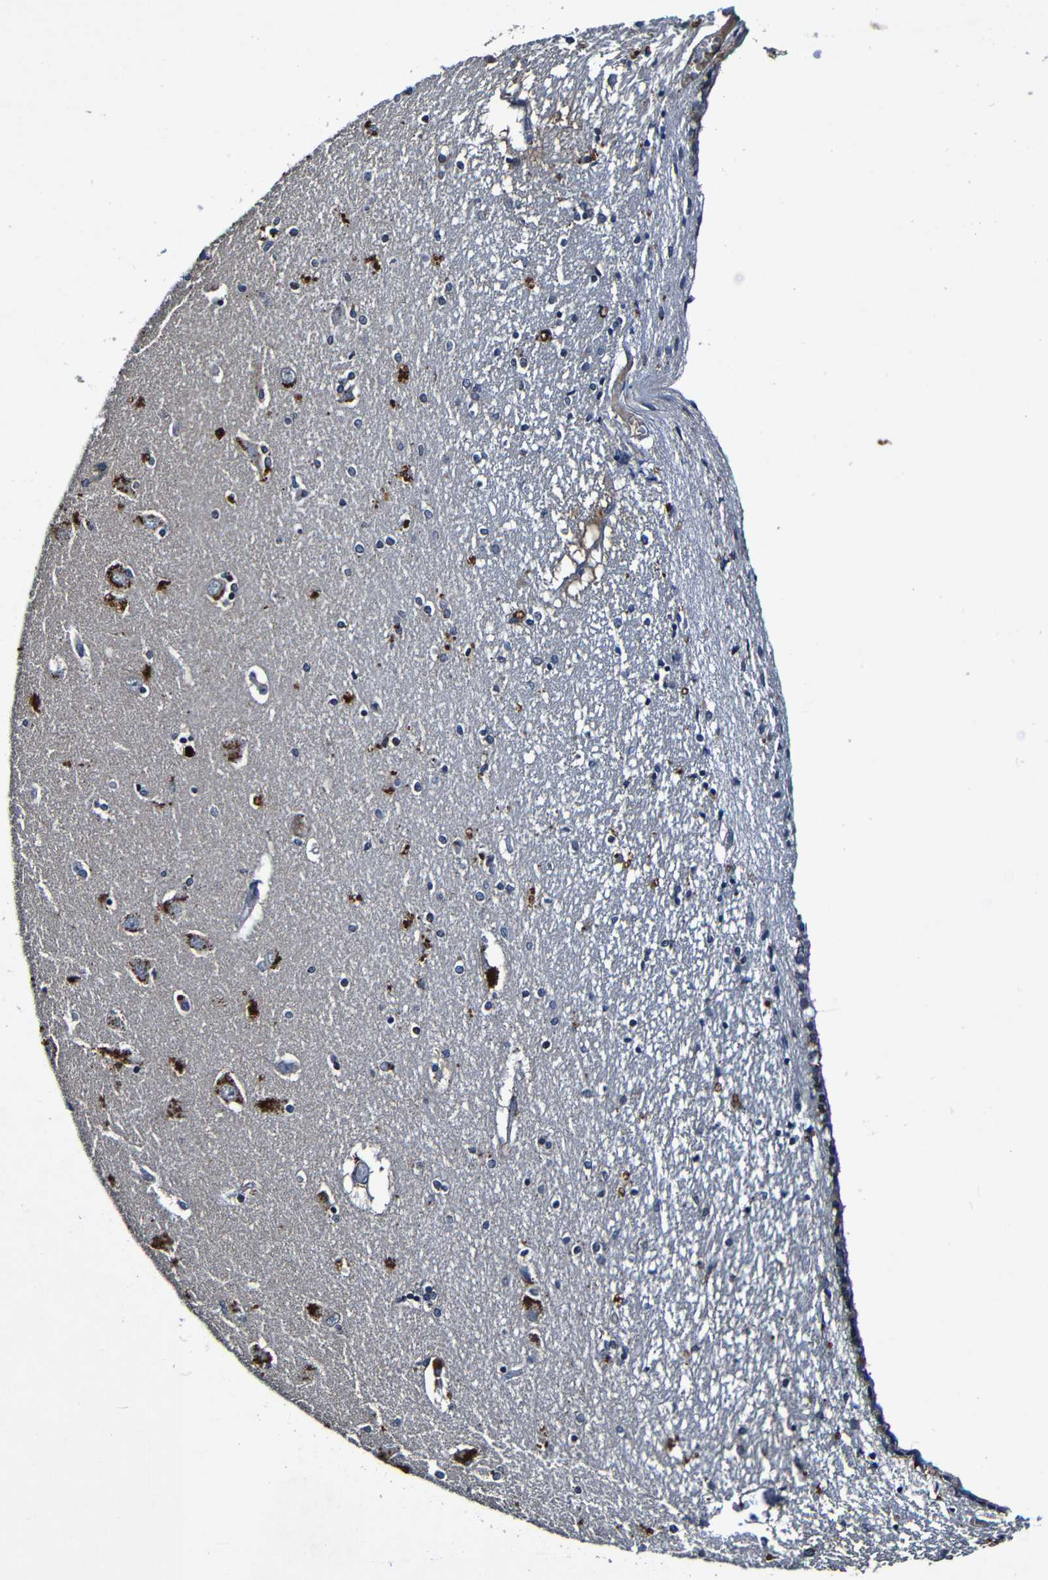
{"staining": {"intensity": "negative", "quantity": "none", "location": "none"}, "tissue": "hippocampus", "cell_type": "Glial cells", "image_type": "normal", "snomed": [{"axis": "morphology", "description": "Normal tissue, NOS"}, {"axis": "topography", "description": "Hippocampus"}], "caption": "IHC image of benign hippocampus: human hippocampus stained with DAB (3,3'-diaminobenzidine) displays no significant protein staining in glial cells.", "gene": "LRRC70", "patient": {"sex": "female", "age": 54}}